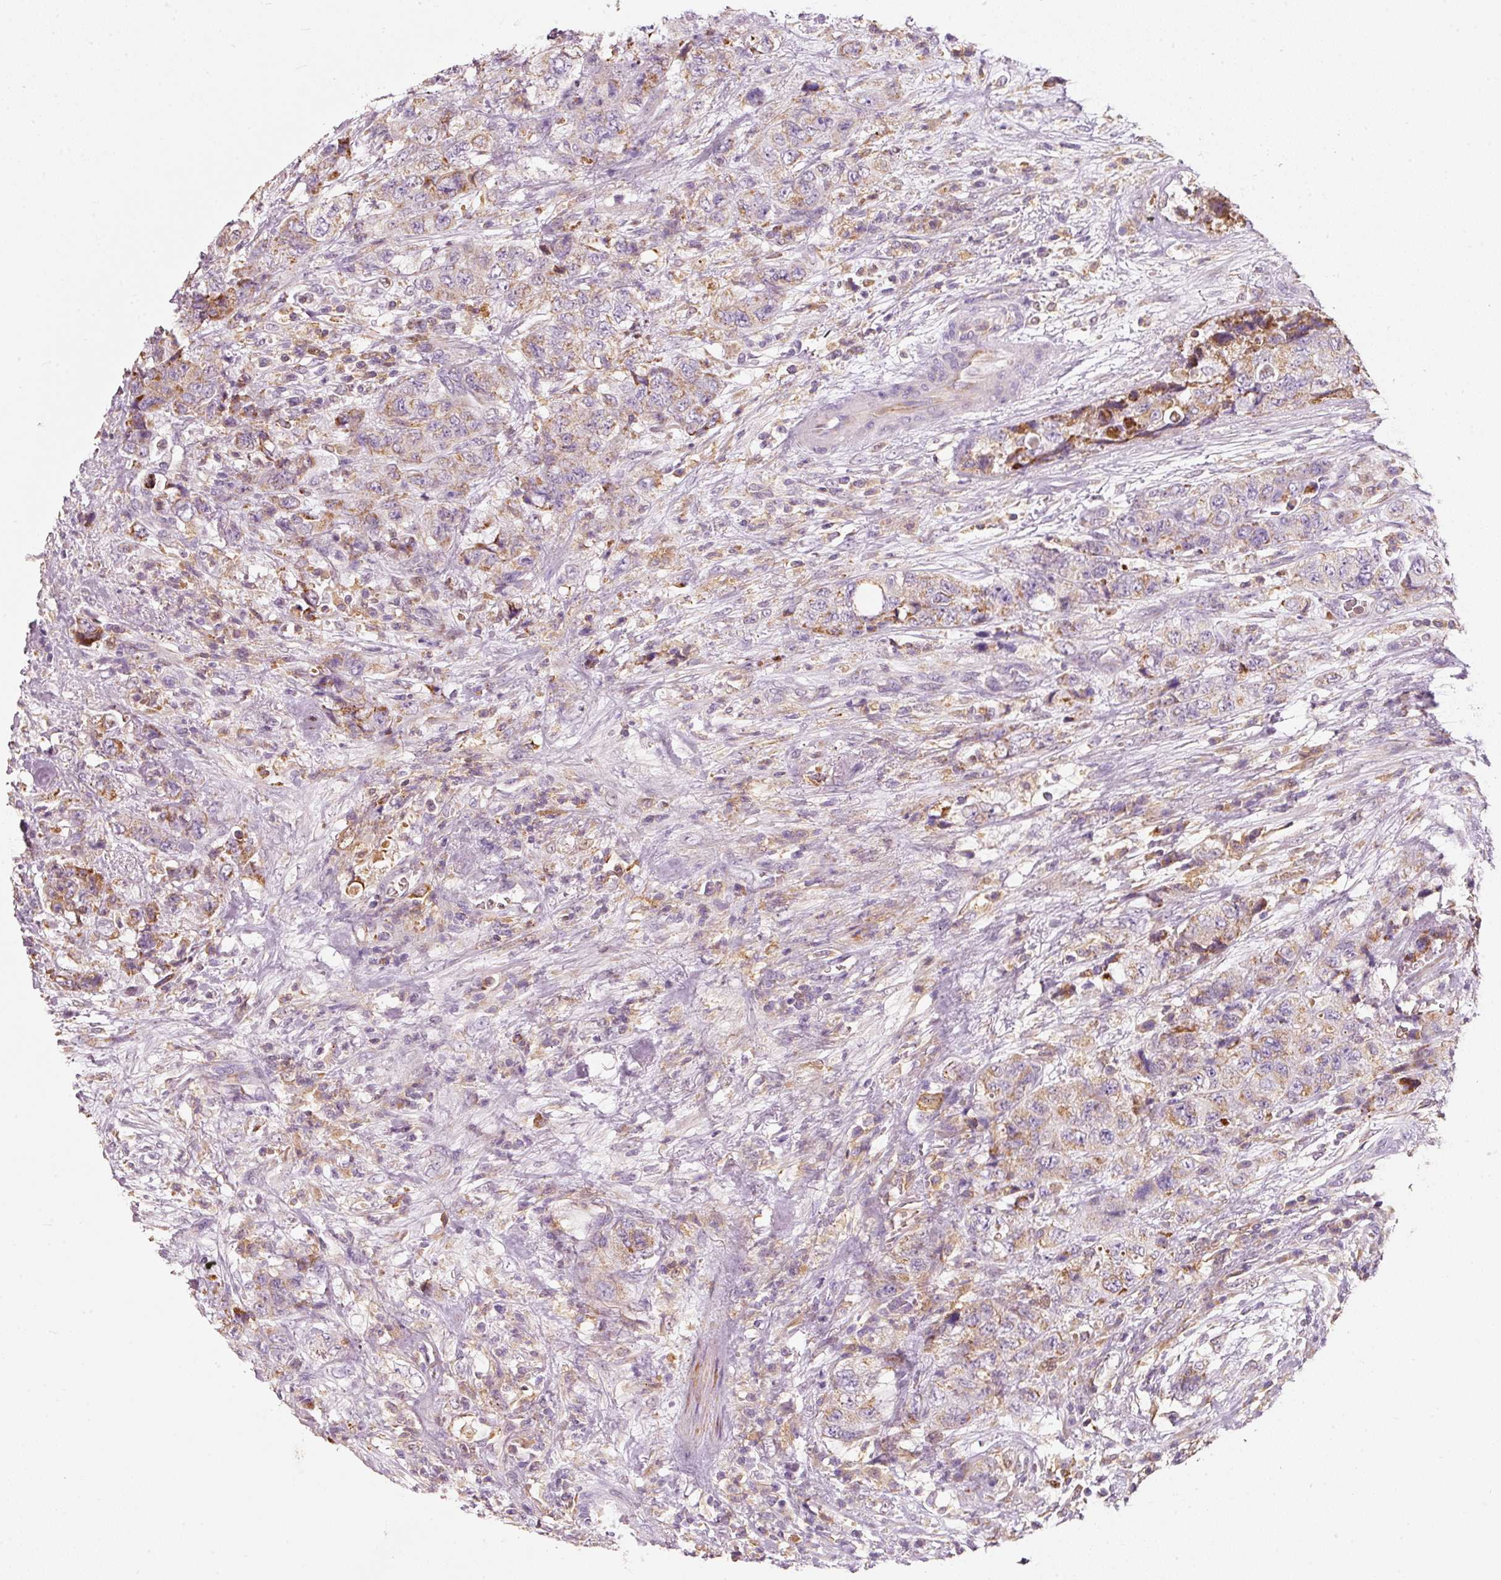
{"staining": {"intensity": "weak", "quantity": "<25%", "location": "cytoplasmic/membranous"}, "tissue": "urothelial cancer", "cell_type": "Tumor cells", "image_type": "cancer", "snomed": [{"axis": "morphology", "description": "Urothelial carcinoma, High grade"}, {"axis": "topography", "description": "Urinary bladder"}], "caption": "IHC photomicrograph of neoplastic tissue: human urothelial cancer stained with DAB shows no significant protein staining in tumor cells.", "gene": "IQGAP2", "patient": {"sex": "female", "age": 78}}